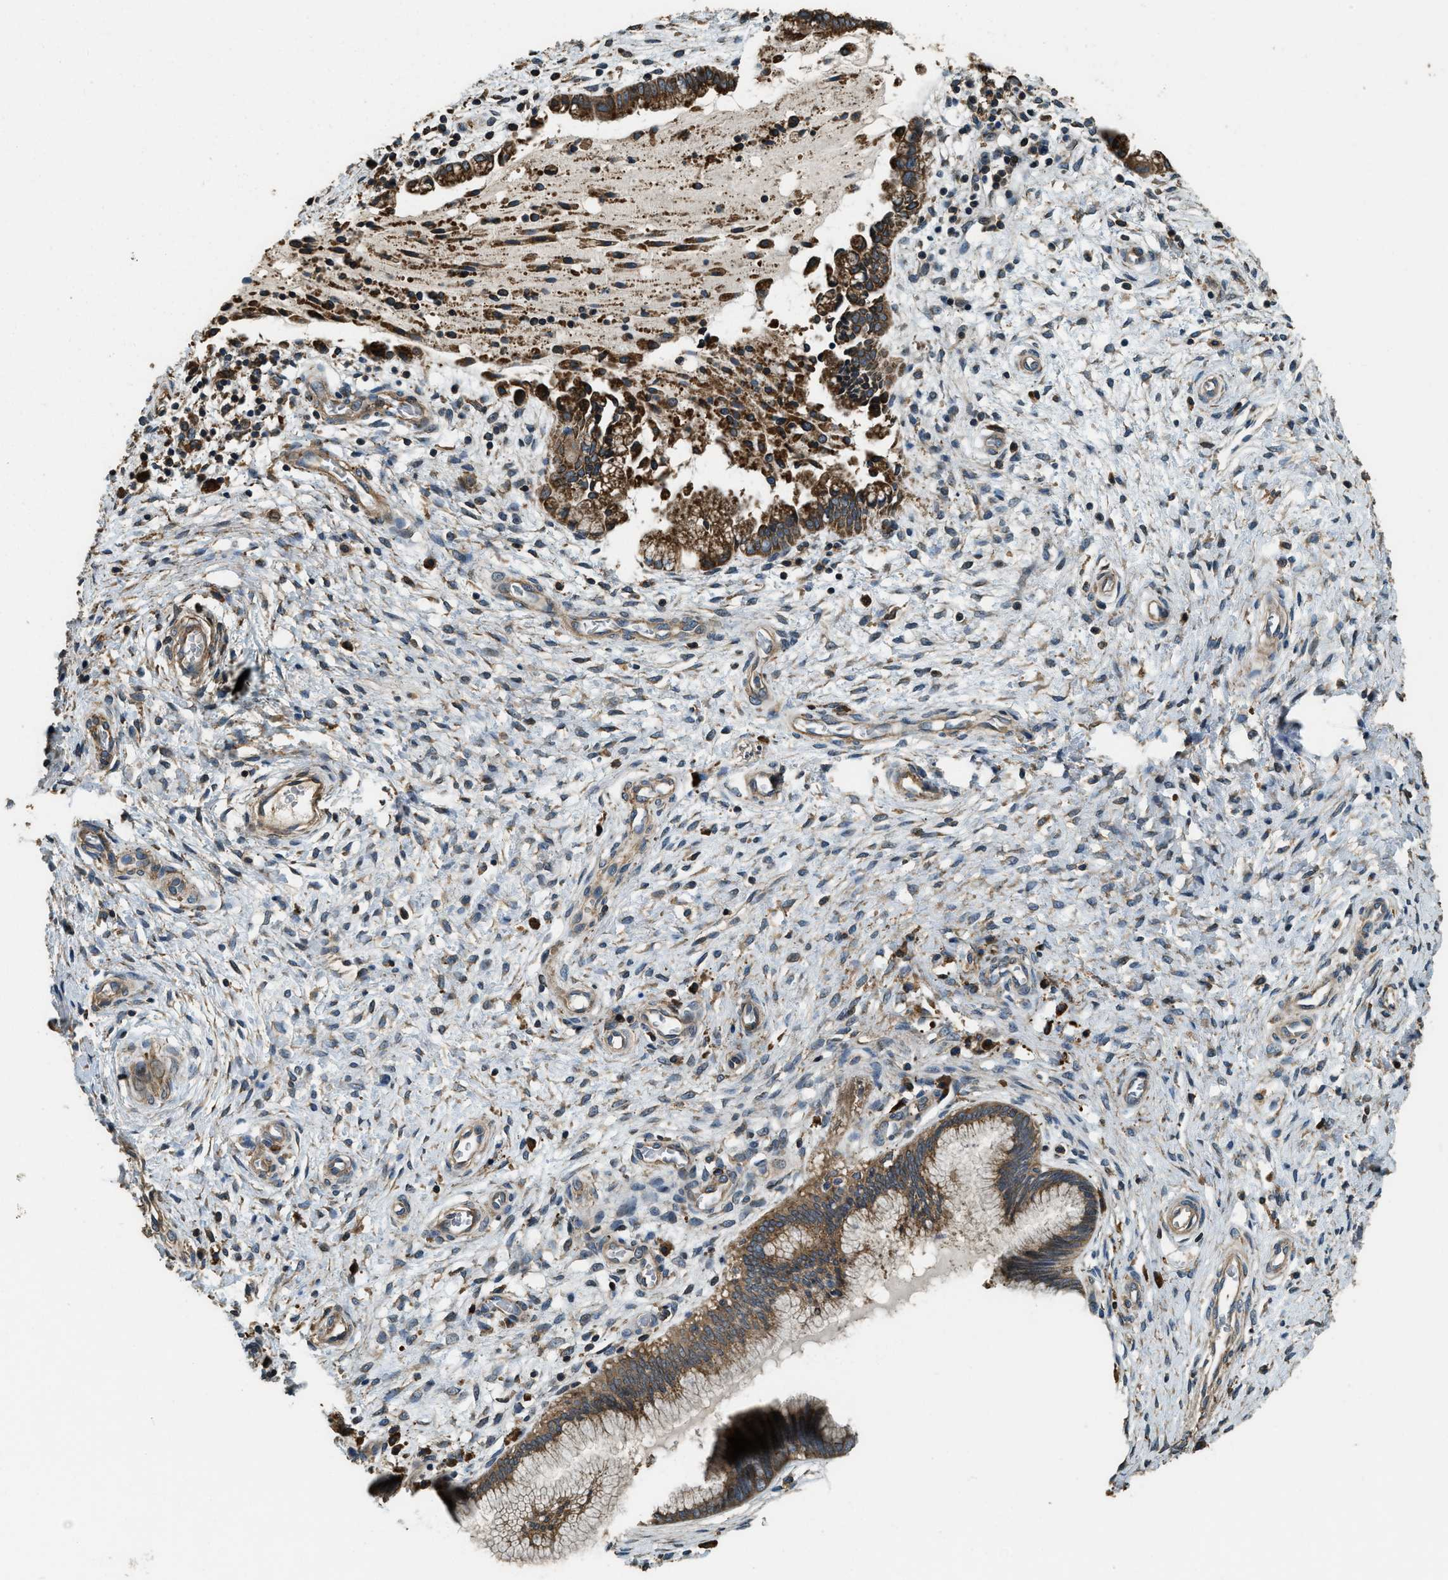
{"staining": {"intensity": "strong", "quantity": ">75%", "location": "cytoplasmic/membranous"}, "tissue": "cervix", "cell_type": "Glandular cells", "image_type": "normal", "snomed": [{"axis": "morphology", "description": "Normal tissue, NOS"}, {"axis": "topography", "description": "Cervix"}], "caption": "Immunohistochemistry (IHC) (DAB (3,3'-diaminobenzidine)) staining of unremarkable human cervix shows strong cytoplasmic/membranous protein expression in approximately >75% of glandular cells.", "gene": "ERGIC1", "patient": {"sex": "female", "age": 55}}